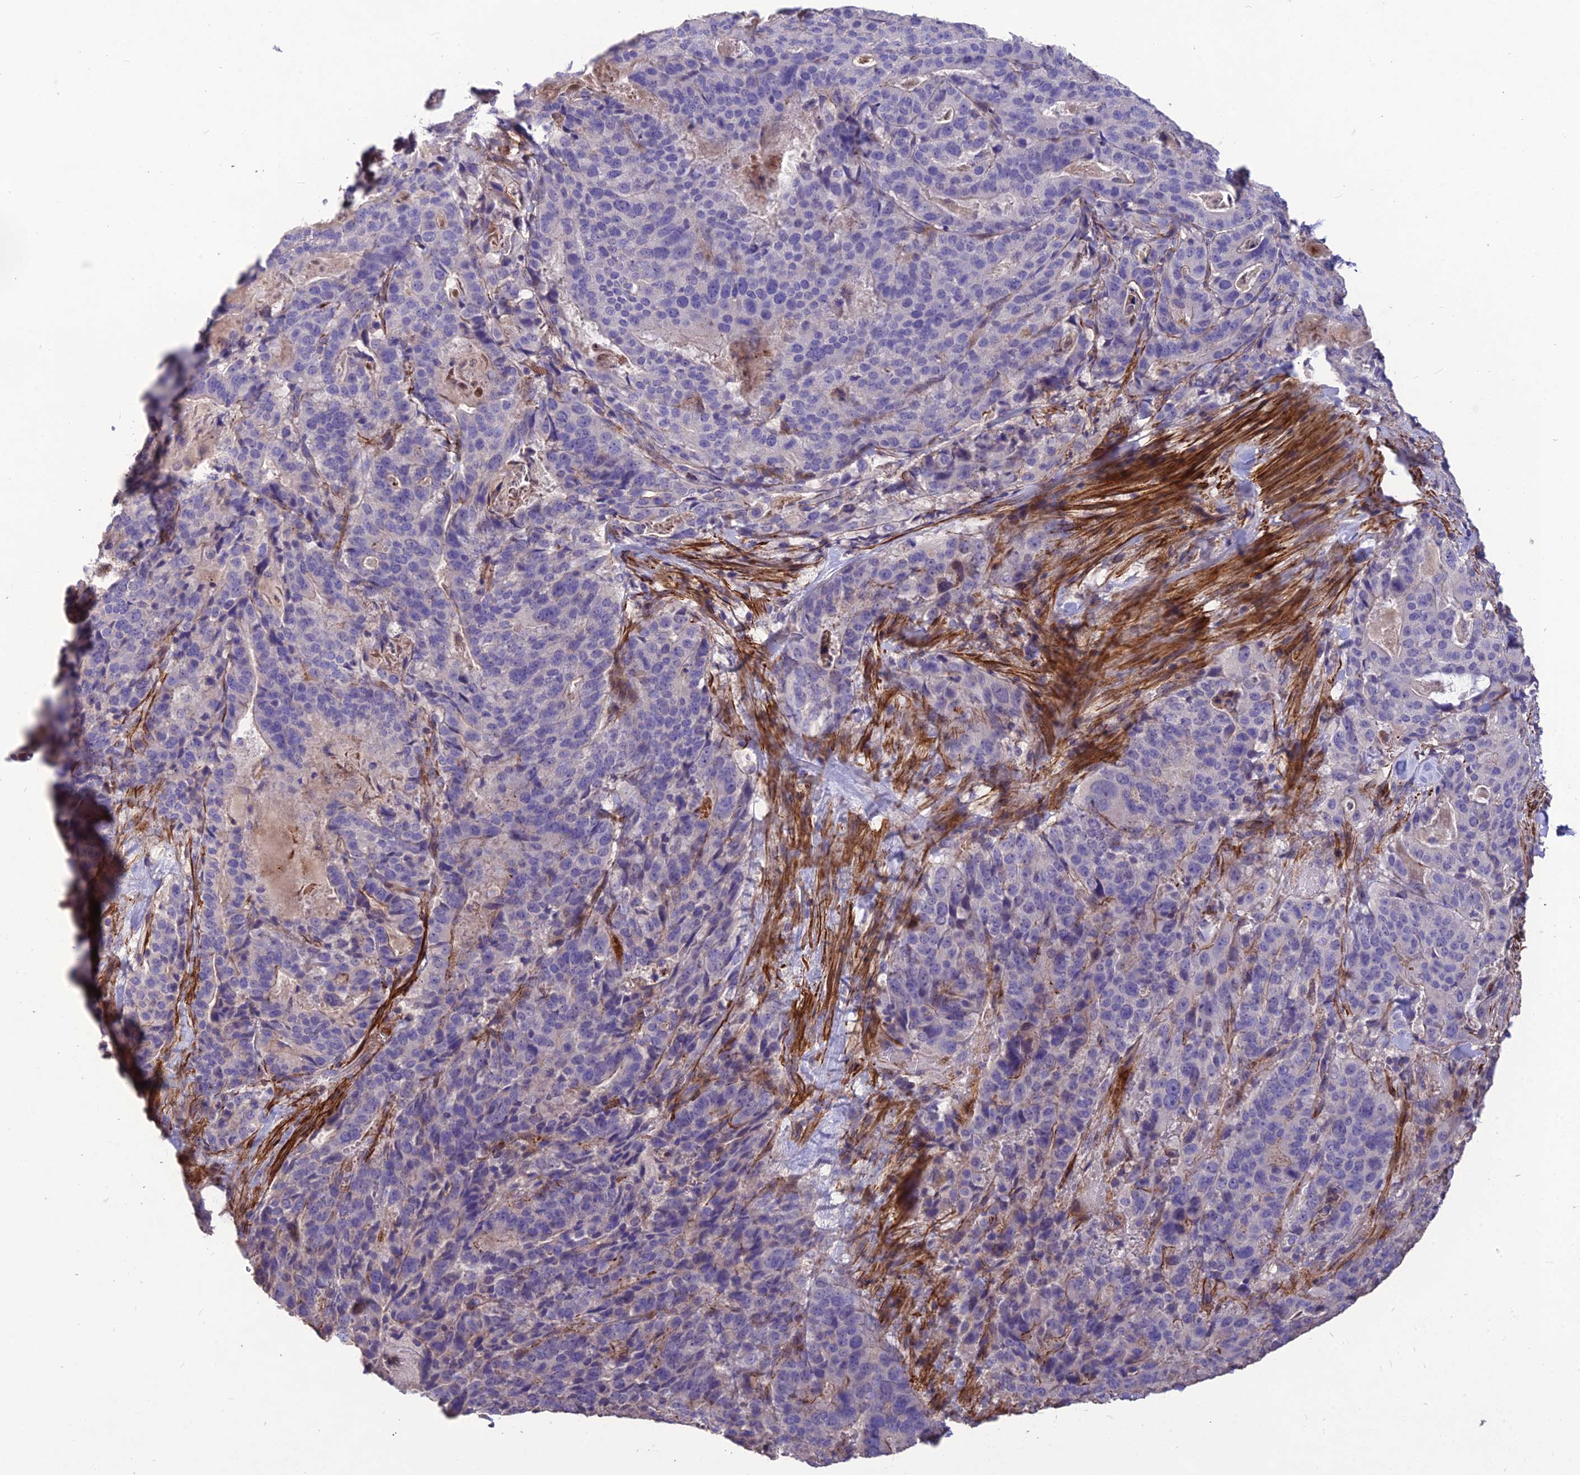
{"staining": {"intensity": "negative", "quantity": "none", "location": "none"}, "tissue": "stomach cancer", "cell_type": "Tumor cells", "image_type": "cancer", "snomed": [{"axis": "morphology", "description": "Adenocarcinoma, NOS"}, {"axis": "topography", "description": "Stomach"}], "caption": "Image shows no significant protein staining in tumor cells of stomach adenocarcinoma.", "gene": "CLUH", "patient": {"sex": "male", "age": 48}}